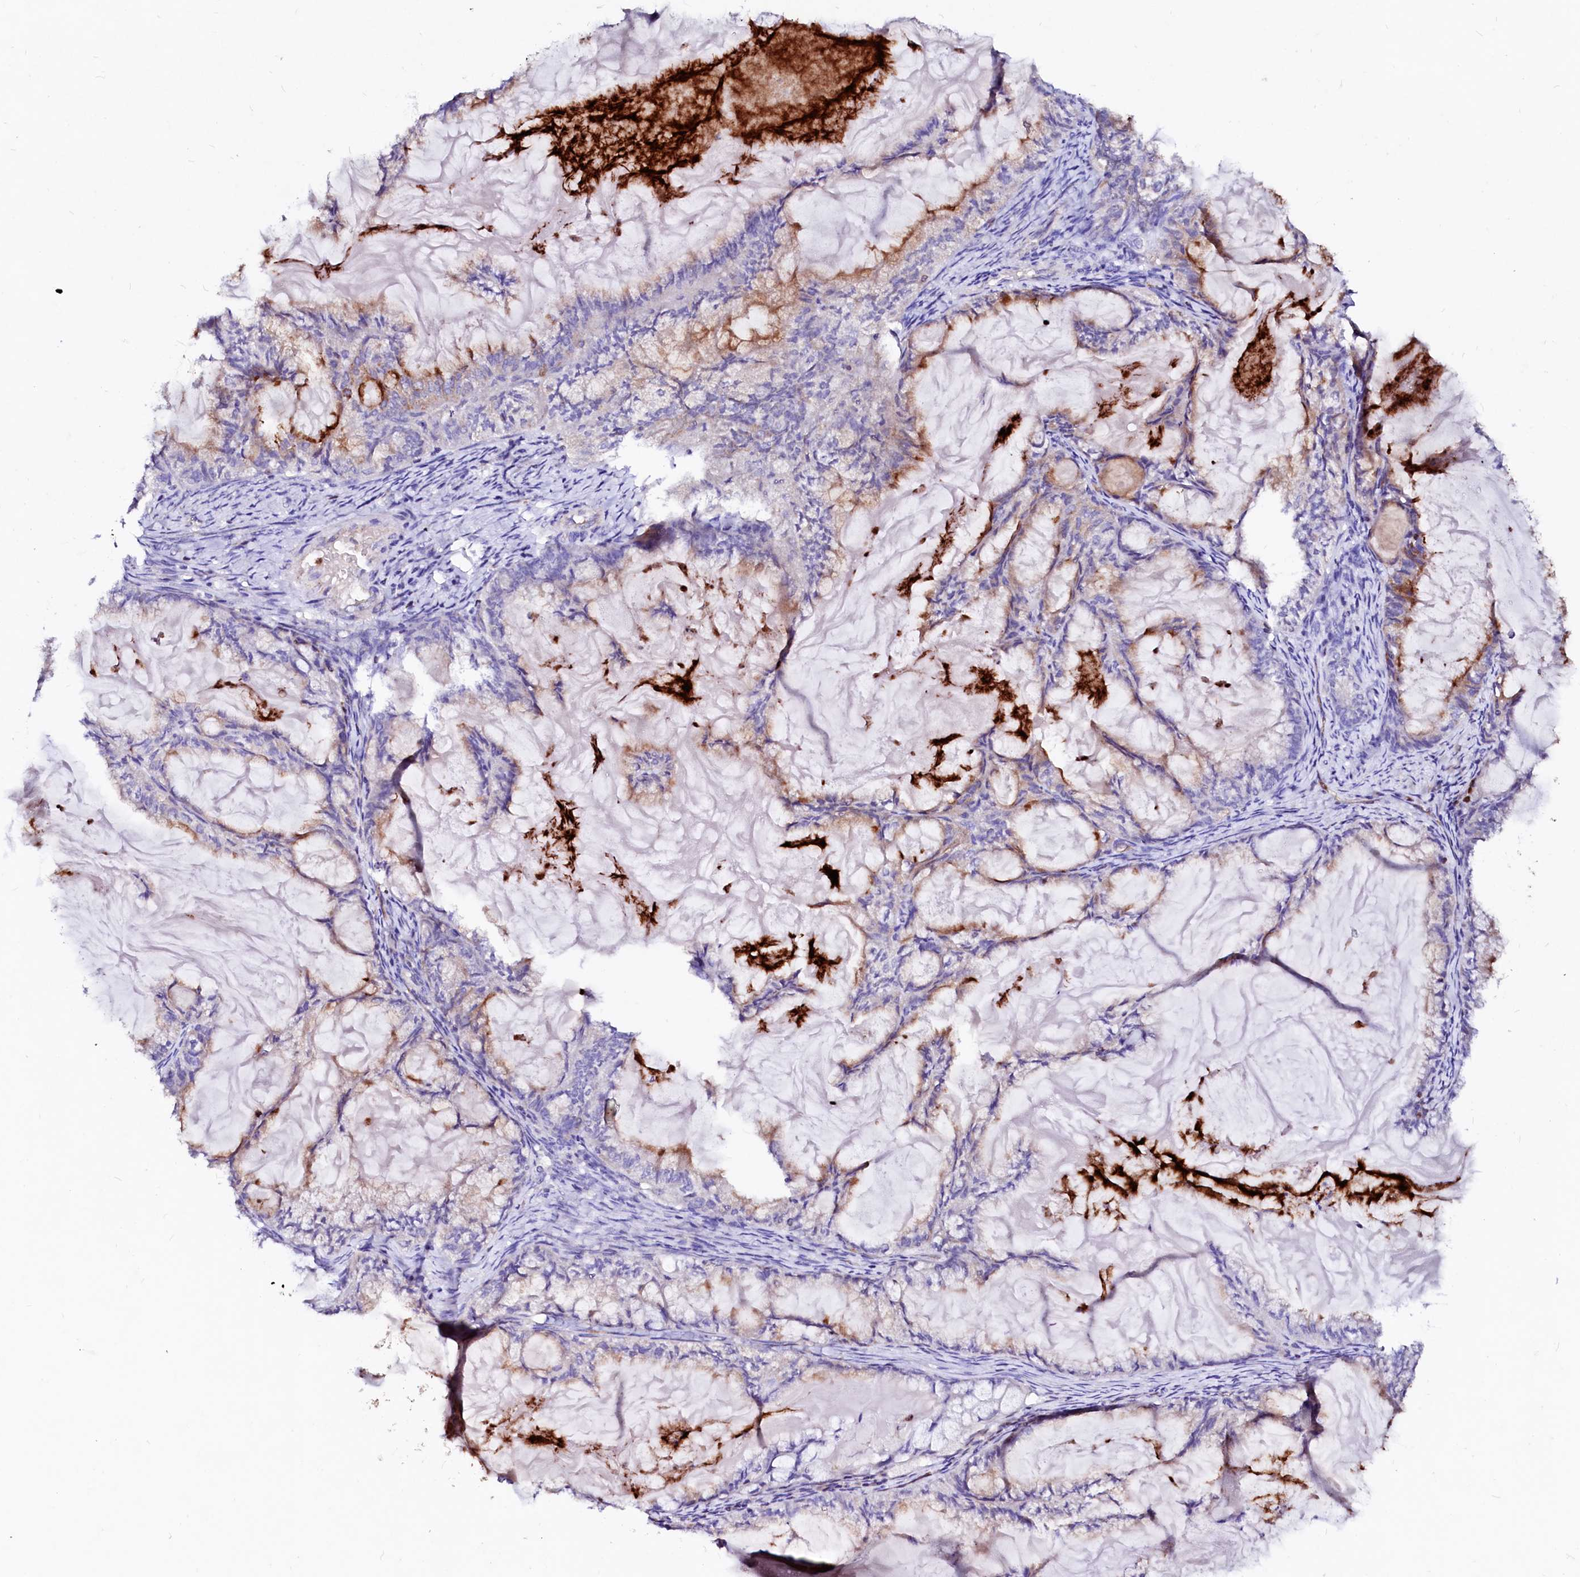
{"staining": {"intensity": "weak", "quantity": ">75%", "location": "cytoplasmic/membranous"}, "tissue": "endometrial cancer", "cell_type": "Tumor cells", "image_type": "cancer", "snomed": [{"axis": "morphology", "description": "Adenocarcinoma, NOS"}, {"axis": "topography", "description": "Endometrium"}], "caption": "About >75% of tumor cells in human endometrial adenocarcinoma show weak cytoplasmic/membranous protein expression as visualized by brown immunohistochemical staining.", "gene": "RAB27A", "patient": {"sex": "female", "age": 86}}